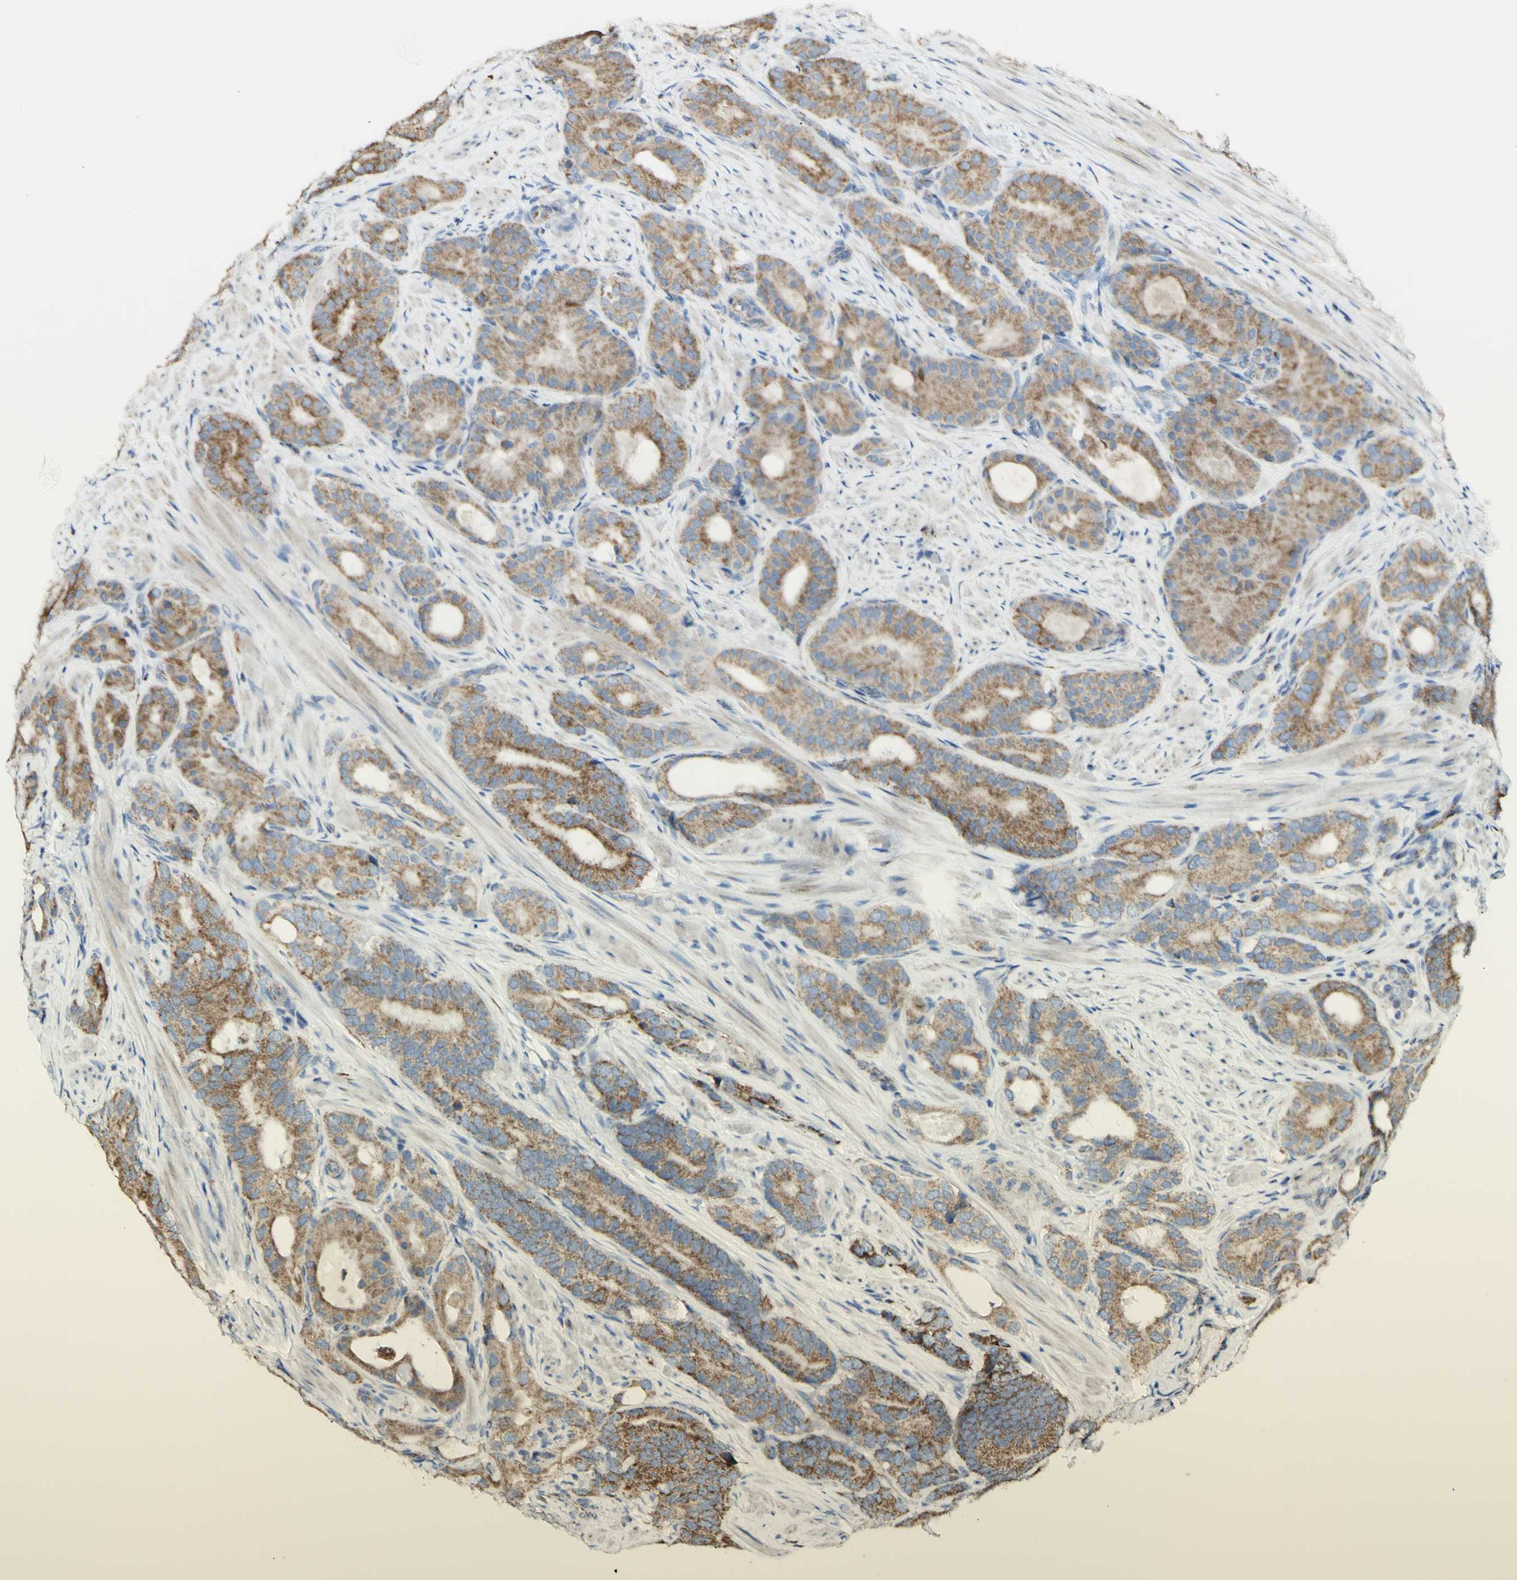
{"staining": {"intensity": "moderate", "quantity": ">75%", "location": "cytoplasmic/membranous"}, "tissue": "prostate cancer", "cell_type": "Tumor cells", "image_type": "cancer", "snomed": [{"axis": "morphology", "description": "Adenocarcinoma, Low grade"}, {"axis": "topography", "description": "Prostate"}], "caption": "Immunohistochemistry (IHC) photomicrograph of human prostate cancer (adenocarcinoma (low-grade)) stained for a protein (brown), which shows medium levels of moderate cytoplasmic/membranous expression in about >75% of tumor cells.", "gene": "LETM1", "patient": {"sex": "male", "age": 63}}